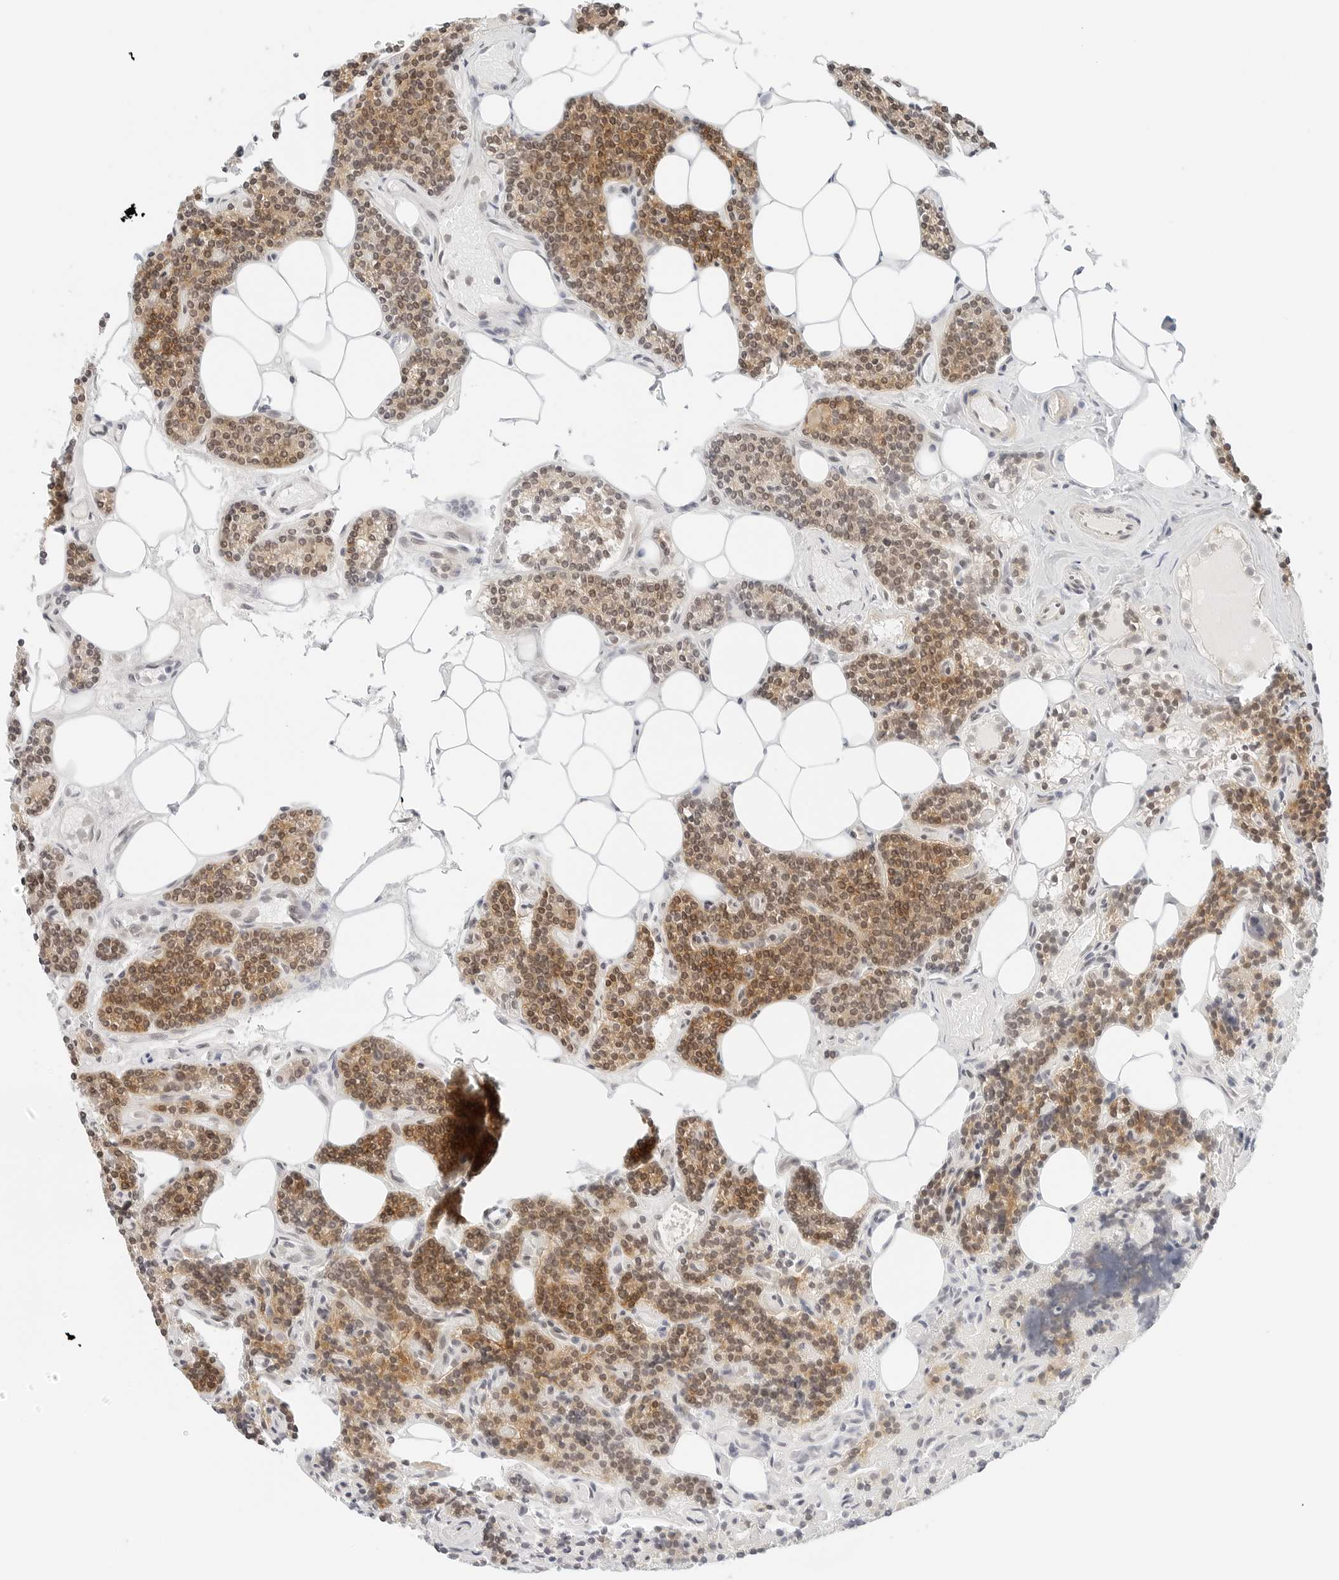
{"staining": {"intensity": "moderate", "quantity": ">75%", "location": "cytoplasmic/membranous,nuclear"}, "tissue": "parathyroid gland", "cell_type": "Glandular cells", "image_type": "normal", "snomed": [{"axis": "morphology", "description": "Normal tissue, NOS"}, {"axis": "topography", "description": "Parathyroid gland"}], "caption": "Approximately >75% of glandular cells in benign human parathyroid gland exhibit moderate cytoplasmic/membranous,nuclear protein expression as visualized by brown immunohistochemical staining.", "gene": "NEO1", "patient": {"sex": "female", "age": 43}}